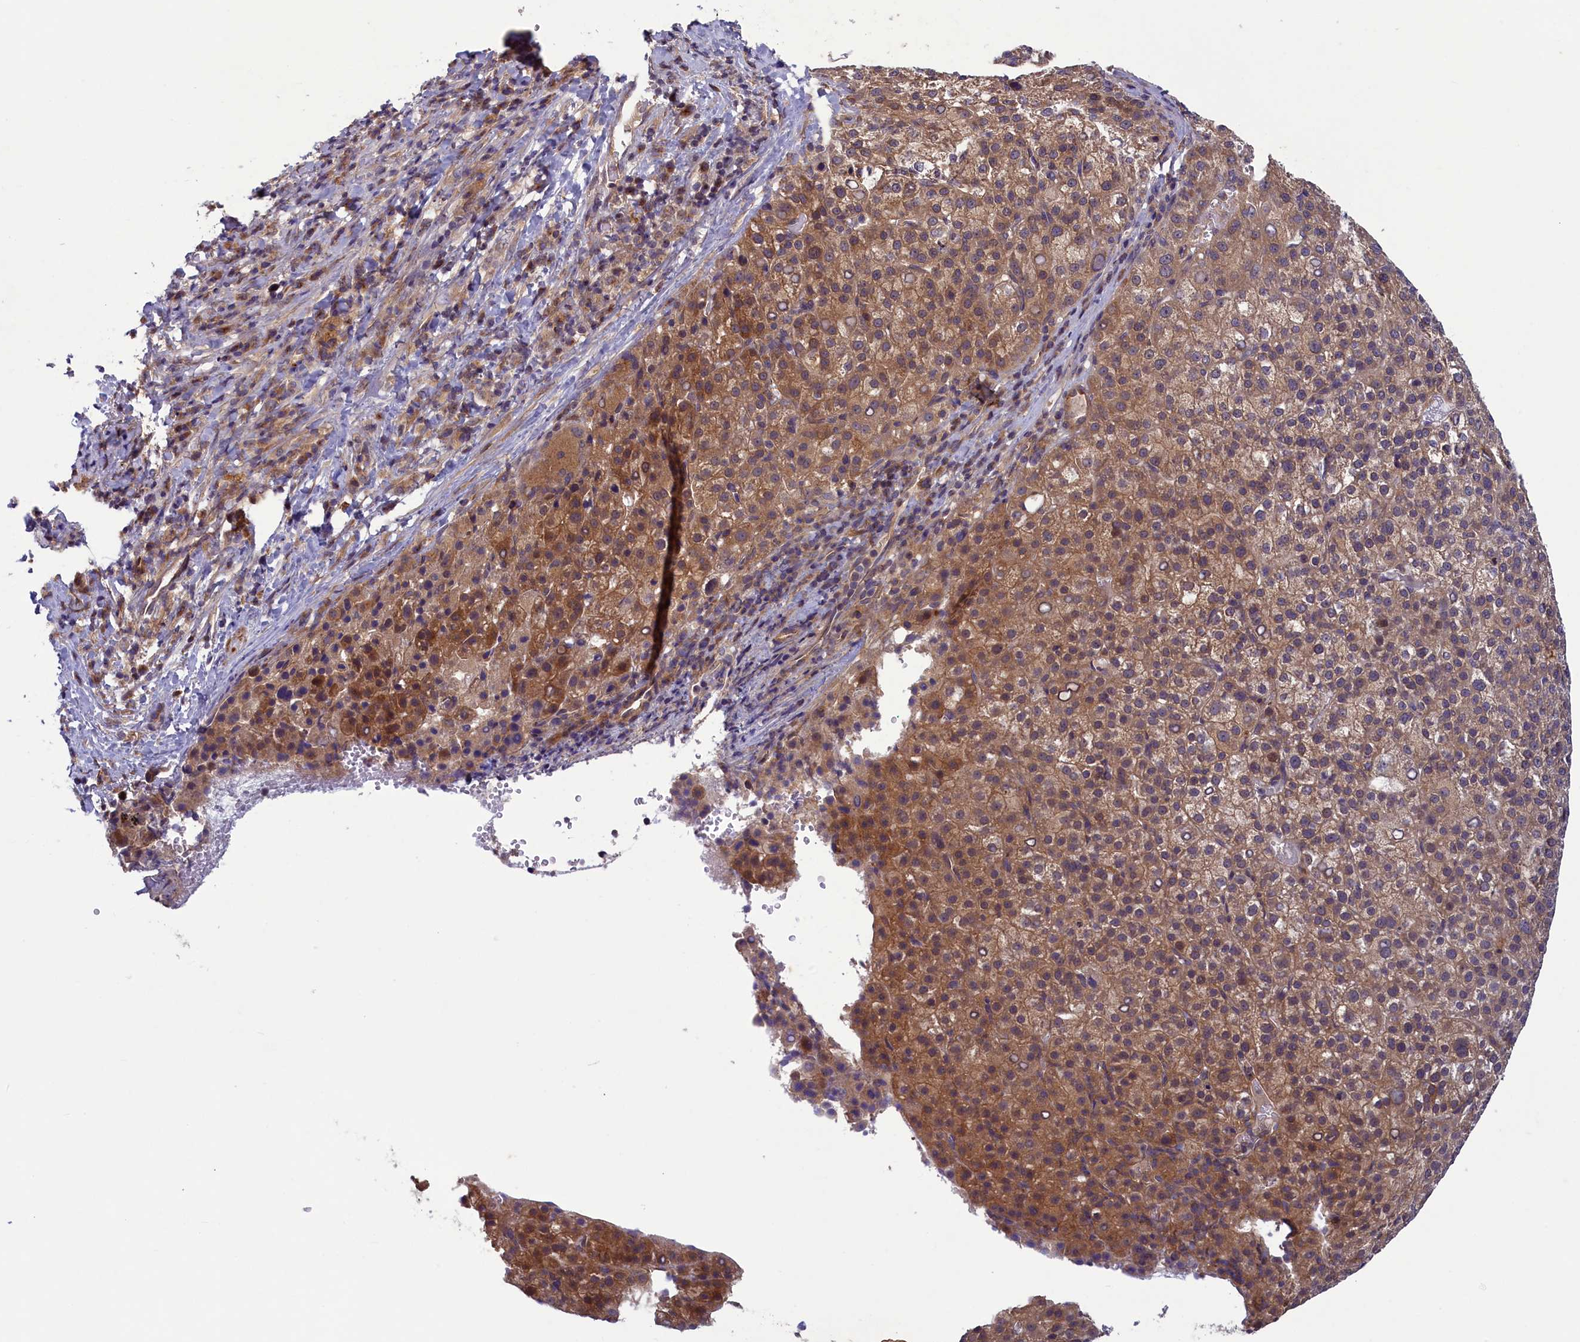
{"staining": {"intensity": "moderate", "quantity": ">75%", "location": "cytoplasmic/membranous"}, "tissue": "liver cancer", "cell_type": "Tumor cells", "image_type": "cancer", "snomed": [{"axis": "morphology", "description": "Carcinoma, Hepatocellular, NOS"}, {"axis": "topography", "description": "Liver"}], "caption": "Protein staining displays moderate cytoplasmic/membranous positivity in approximately >75% of tumor cells in hepatocellular carcinoma (liver). The staining was performed using DAB (3,3'-diaminobenzidine) to visualize the protein expression in brown, while the nuclei were stained in blue with hematoxylin (Magnification: 20x).", "gene": "NUBP1", "patient": {"sex": "female", "age": 58}}